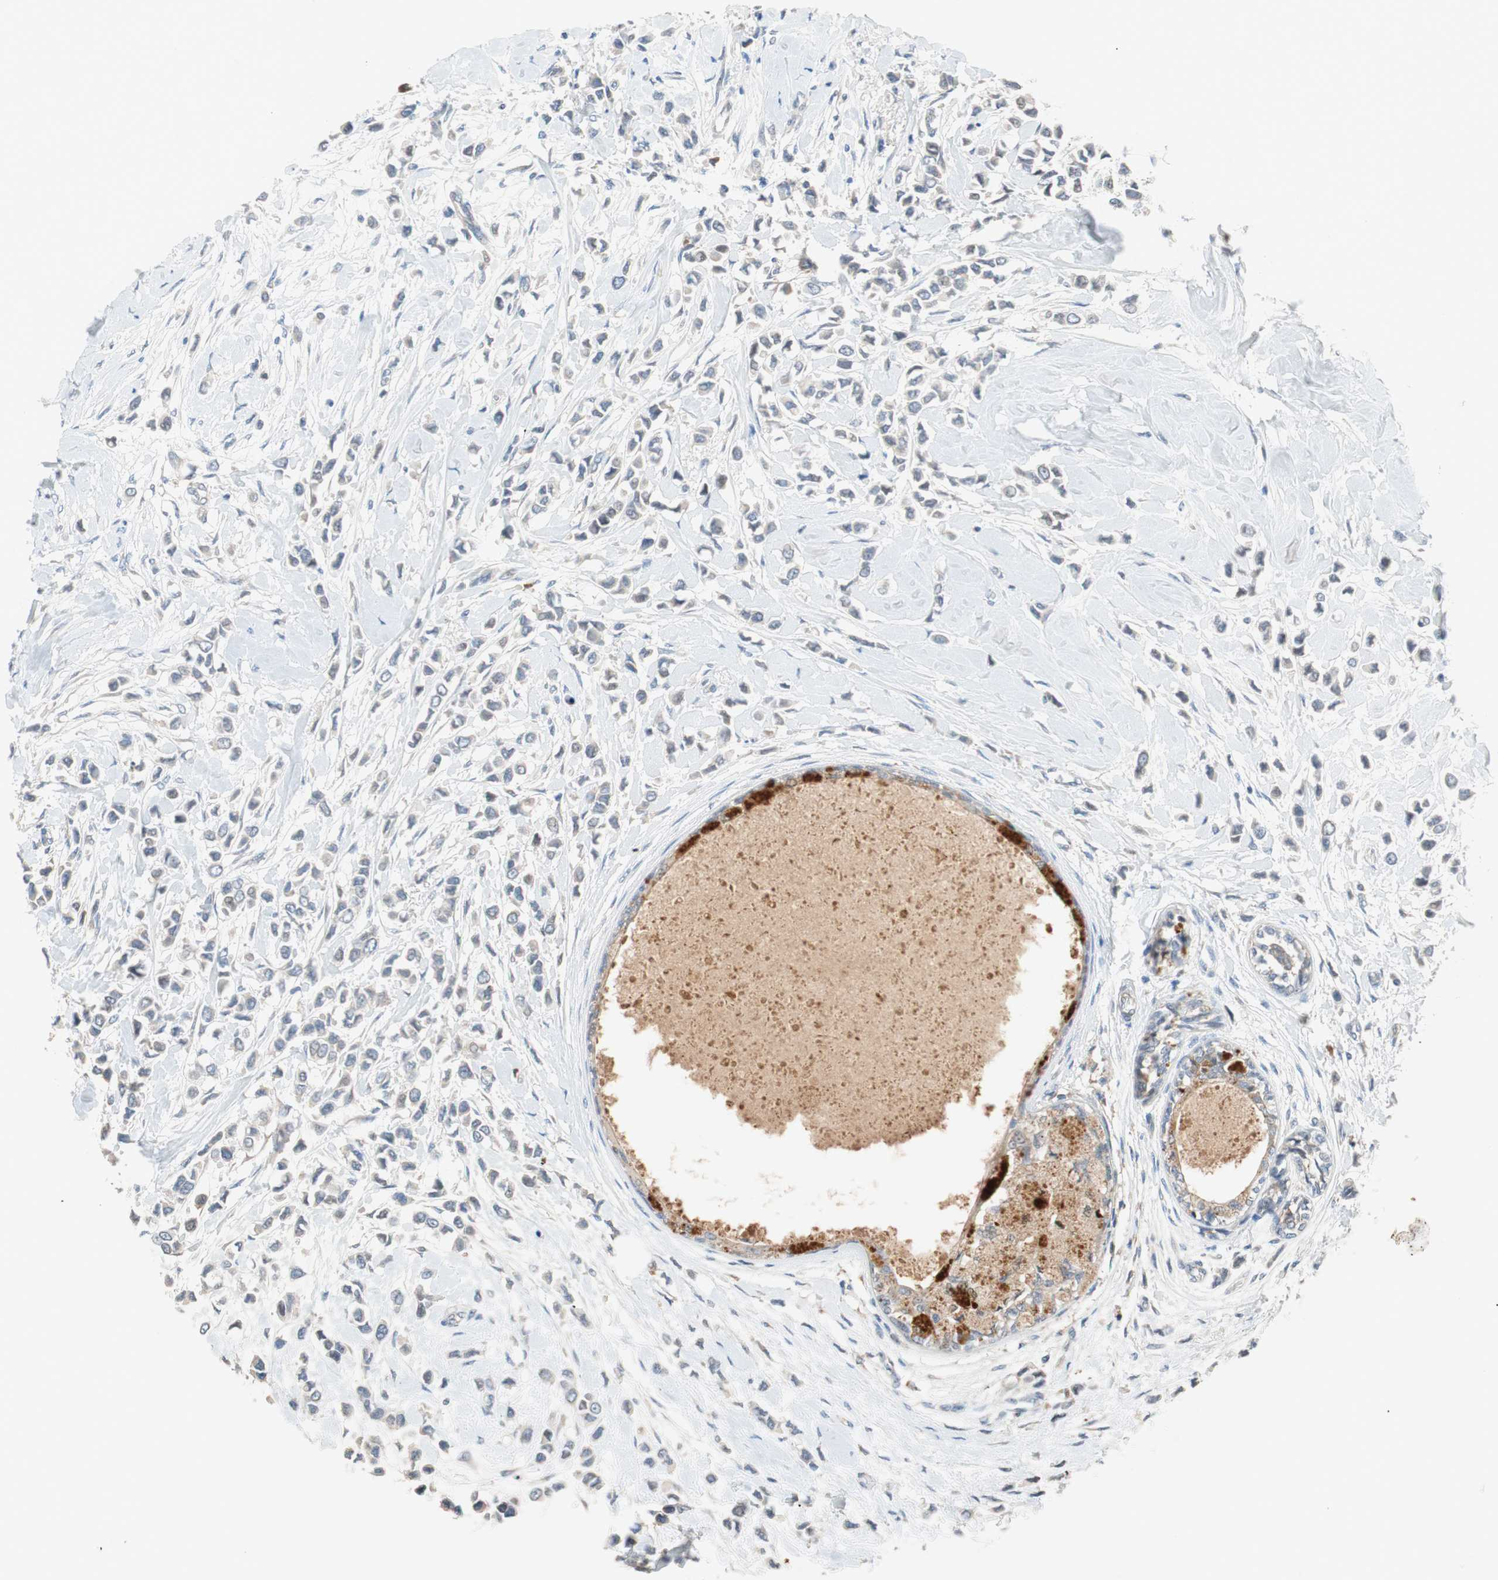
{"staining": {"intensity": "negative", "quantity": "none", "location": "none"}, "tissue": "breast cancer", "cell_type": "Tumor cells", "image_type": "cancer", "snomed": [{"axis": "morphology", "description": "Lobular carcinoma"}, {"axis": "topography", "description": "Breast"}], "caption": "Lobular carcinoma (breast) stained for a protein using immunohistochemistry shows no expression tumor cells.", "gene": "PCK1", "patient": {"sex": "female", "age": 51}}